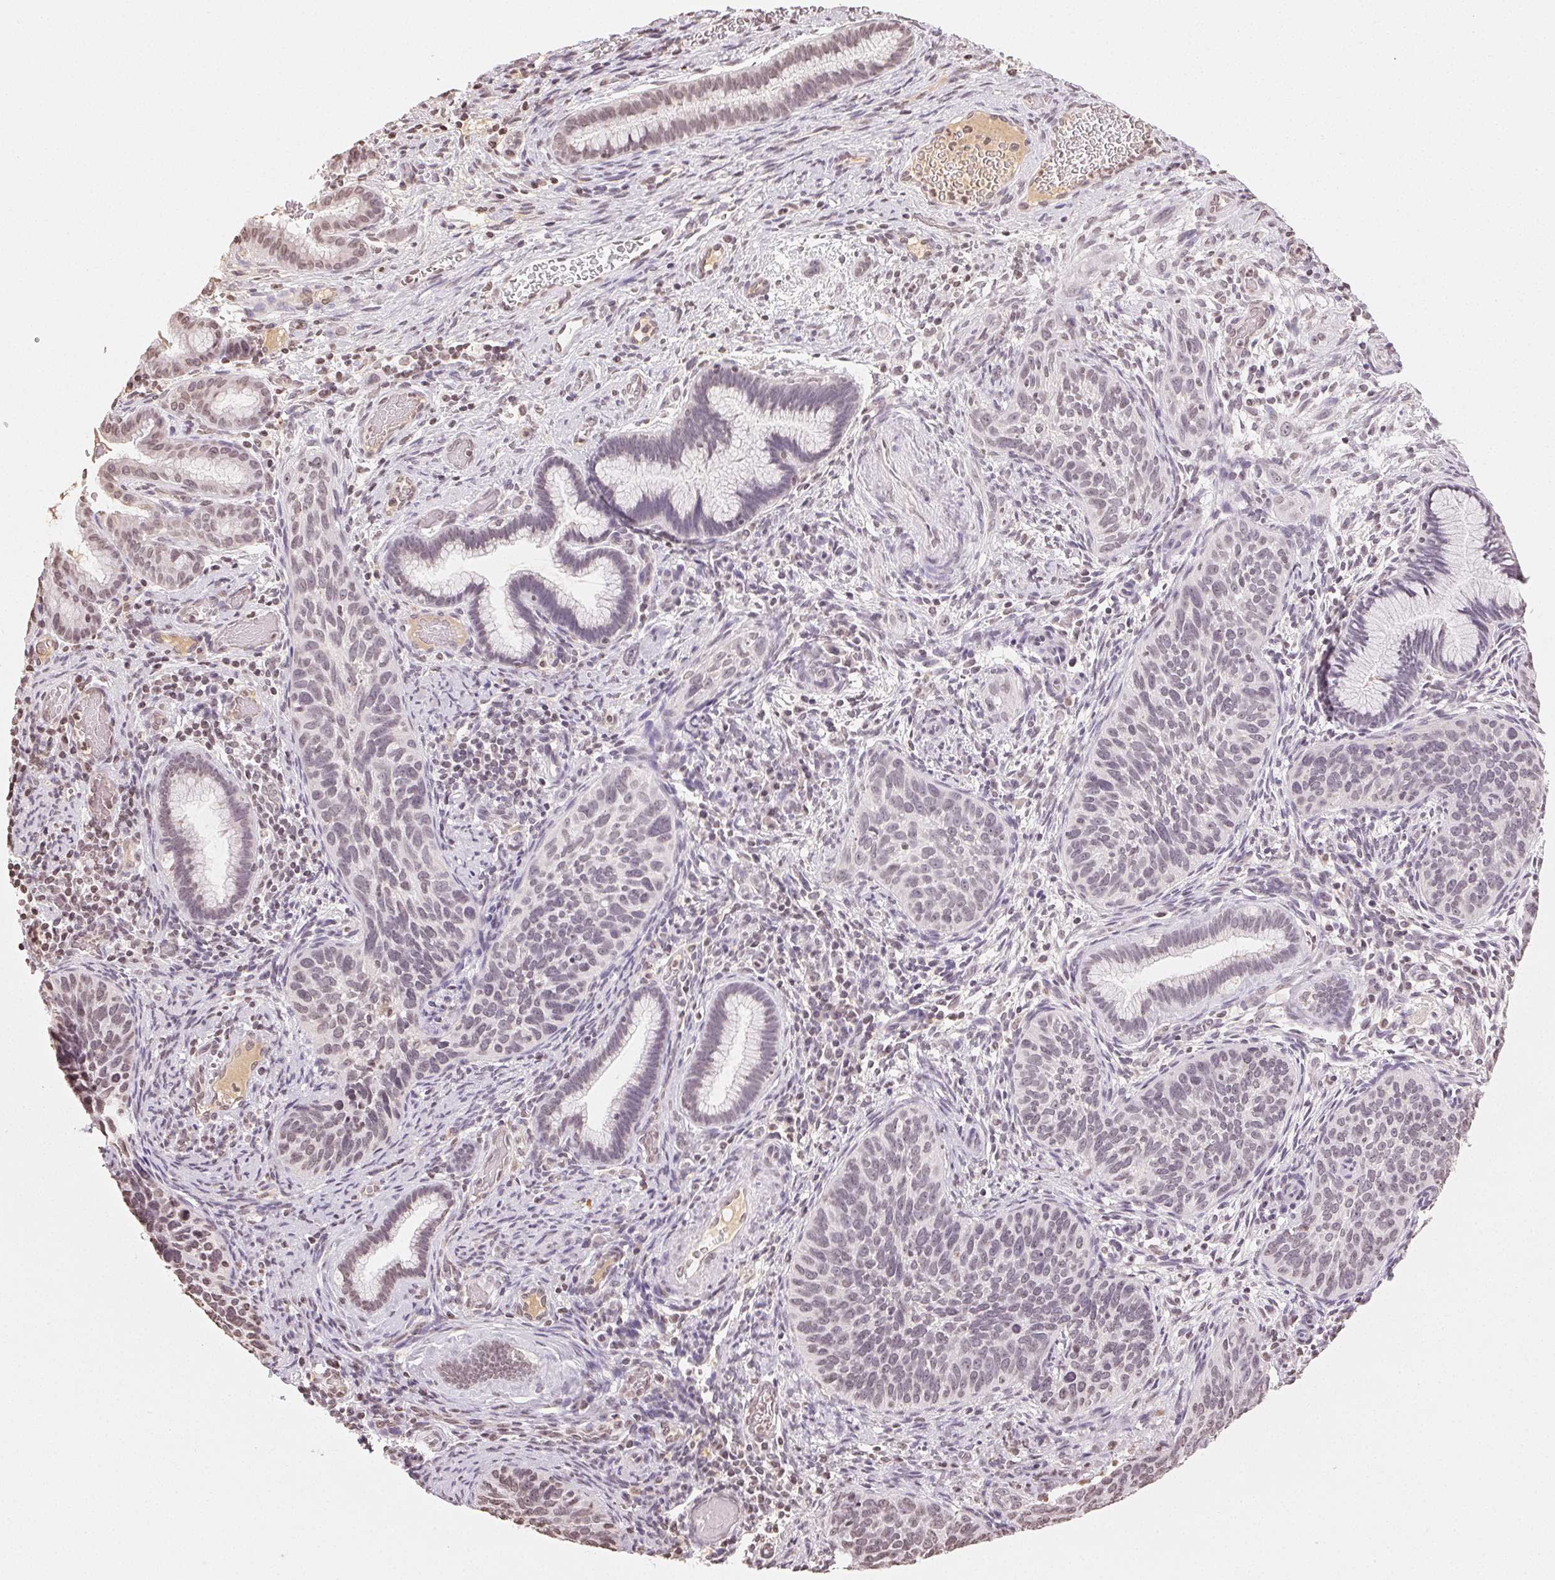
{"staining": {"intensity": "negative", "quantity": "none", "location": "none"}, "tissue": "cervical cancer", "cell_type": "Tumor cells", "image_type": "cancer", "snomed": [{"axis": "morphology", "description": "Squamous cell carcinoma, NOS"}, {"axis": "topography", "description": "Cervix"}], "caption": "Immunohistochemistry (IHC) of human squamous cell carcinoma (cervical) demonstrates no positivity in tumor cells. The staining was performed using DAB to visualize the protein expression in brown, while the nuclei were stained in blue with hematoxylin (Magnification: 20x).", "gene": "TBP", "patient": {"sex": "female", "age": 51}}